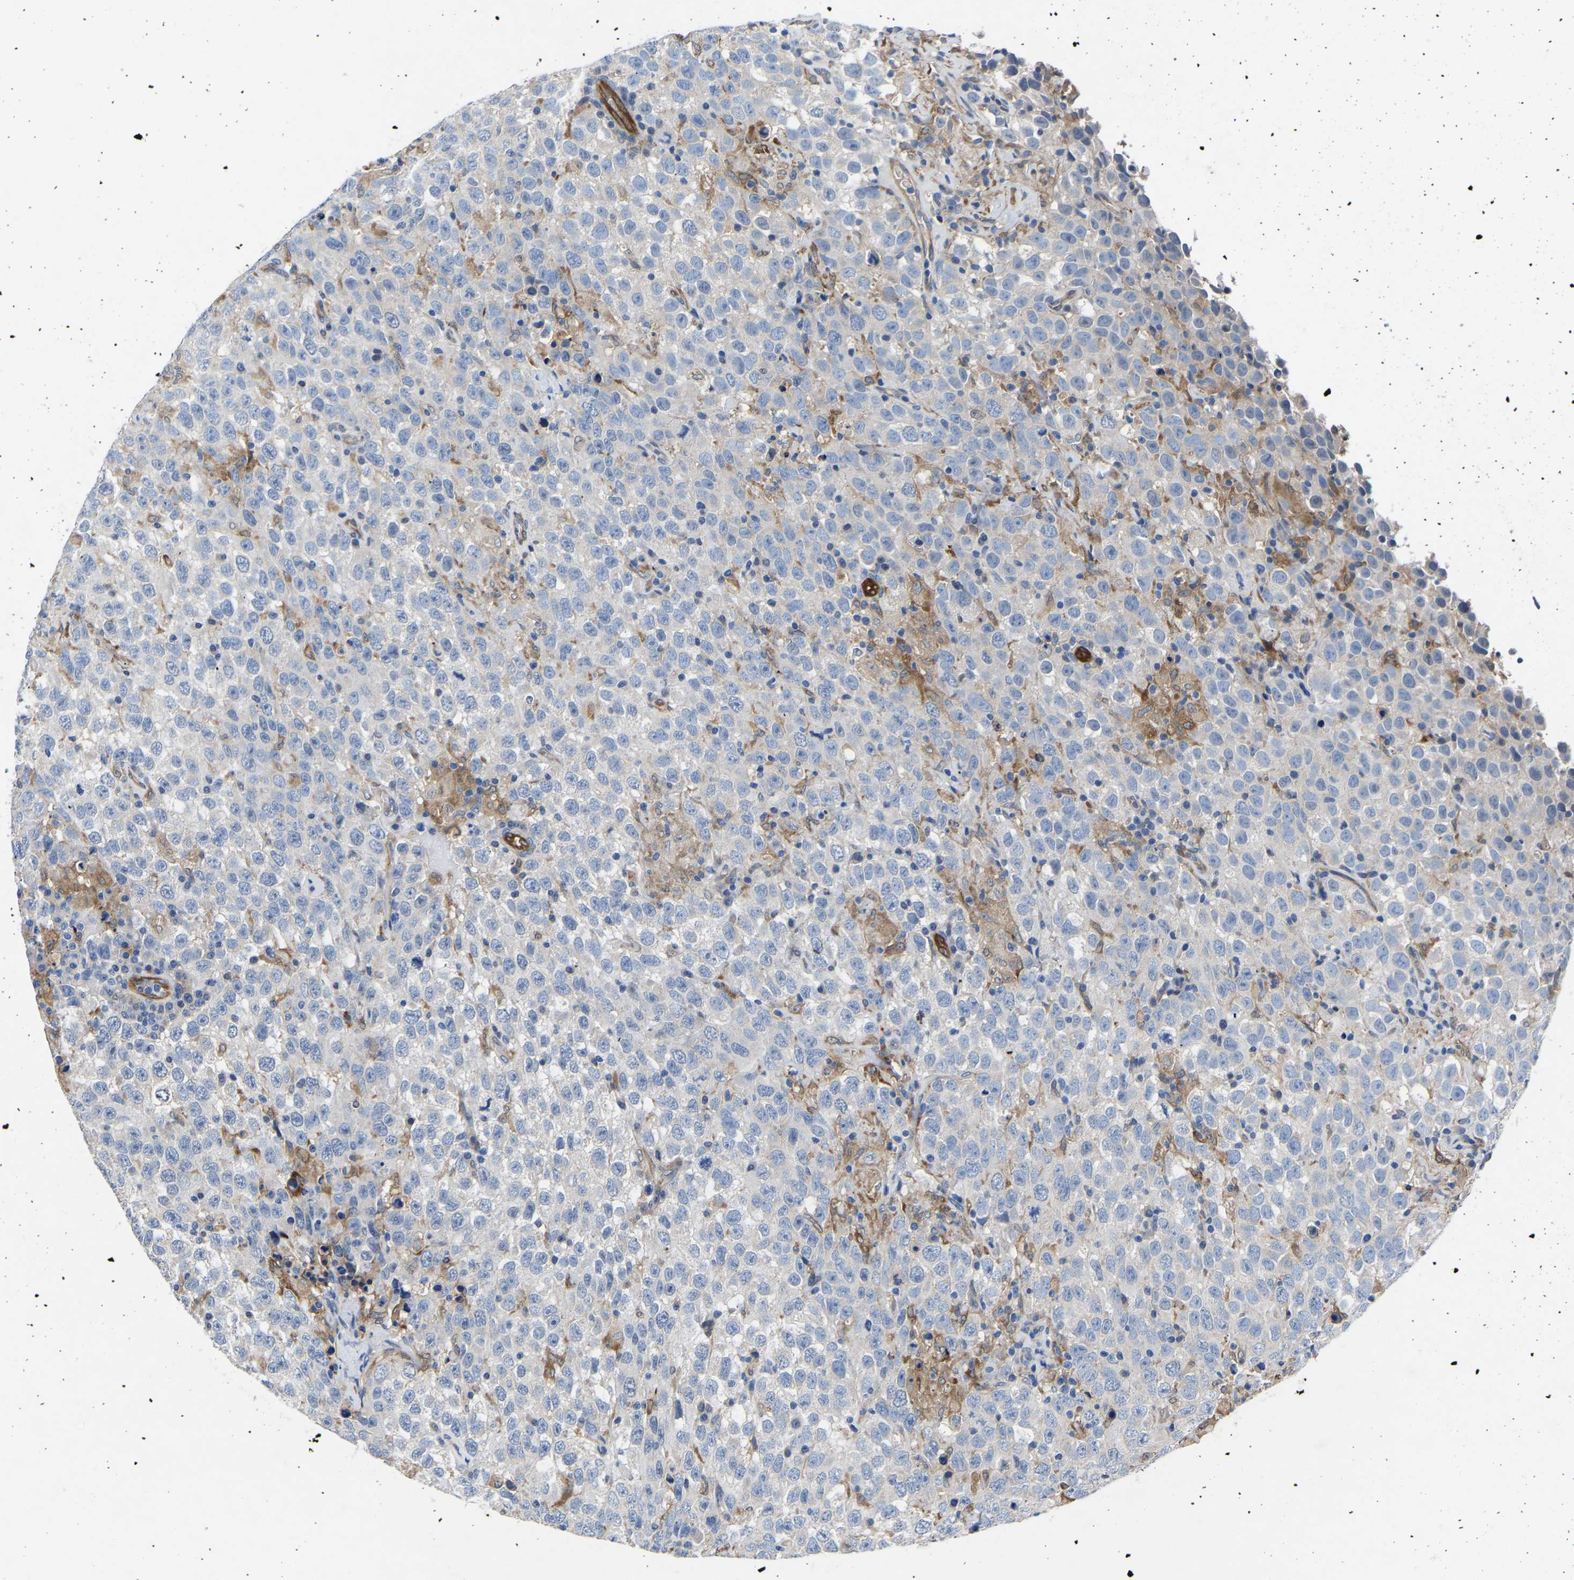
{"staining": {"intensity": "weak", "quantity": "<25%", "location": "cytoplasmic/membranous"}, "tissue": "testis cancer", "cell_type": "Tumor cells", "image_type": "cancer", "snomed": [{"axis": "morphology", "description": "Seminoma, NOS"}, {"axis": "topography", "description": "Testis"}], "caption": "The micrograph exhibits no staining of tumor cells in testis seminoma.", "gene": "ATG2B", "patient": {"sex": "male", "age": 41}}